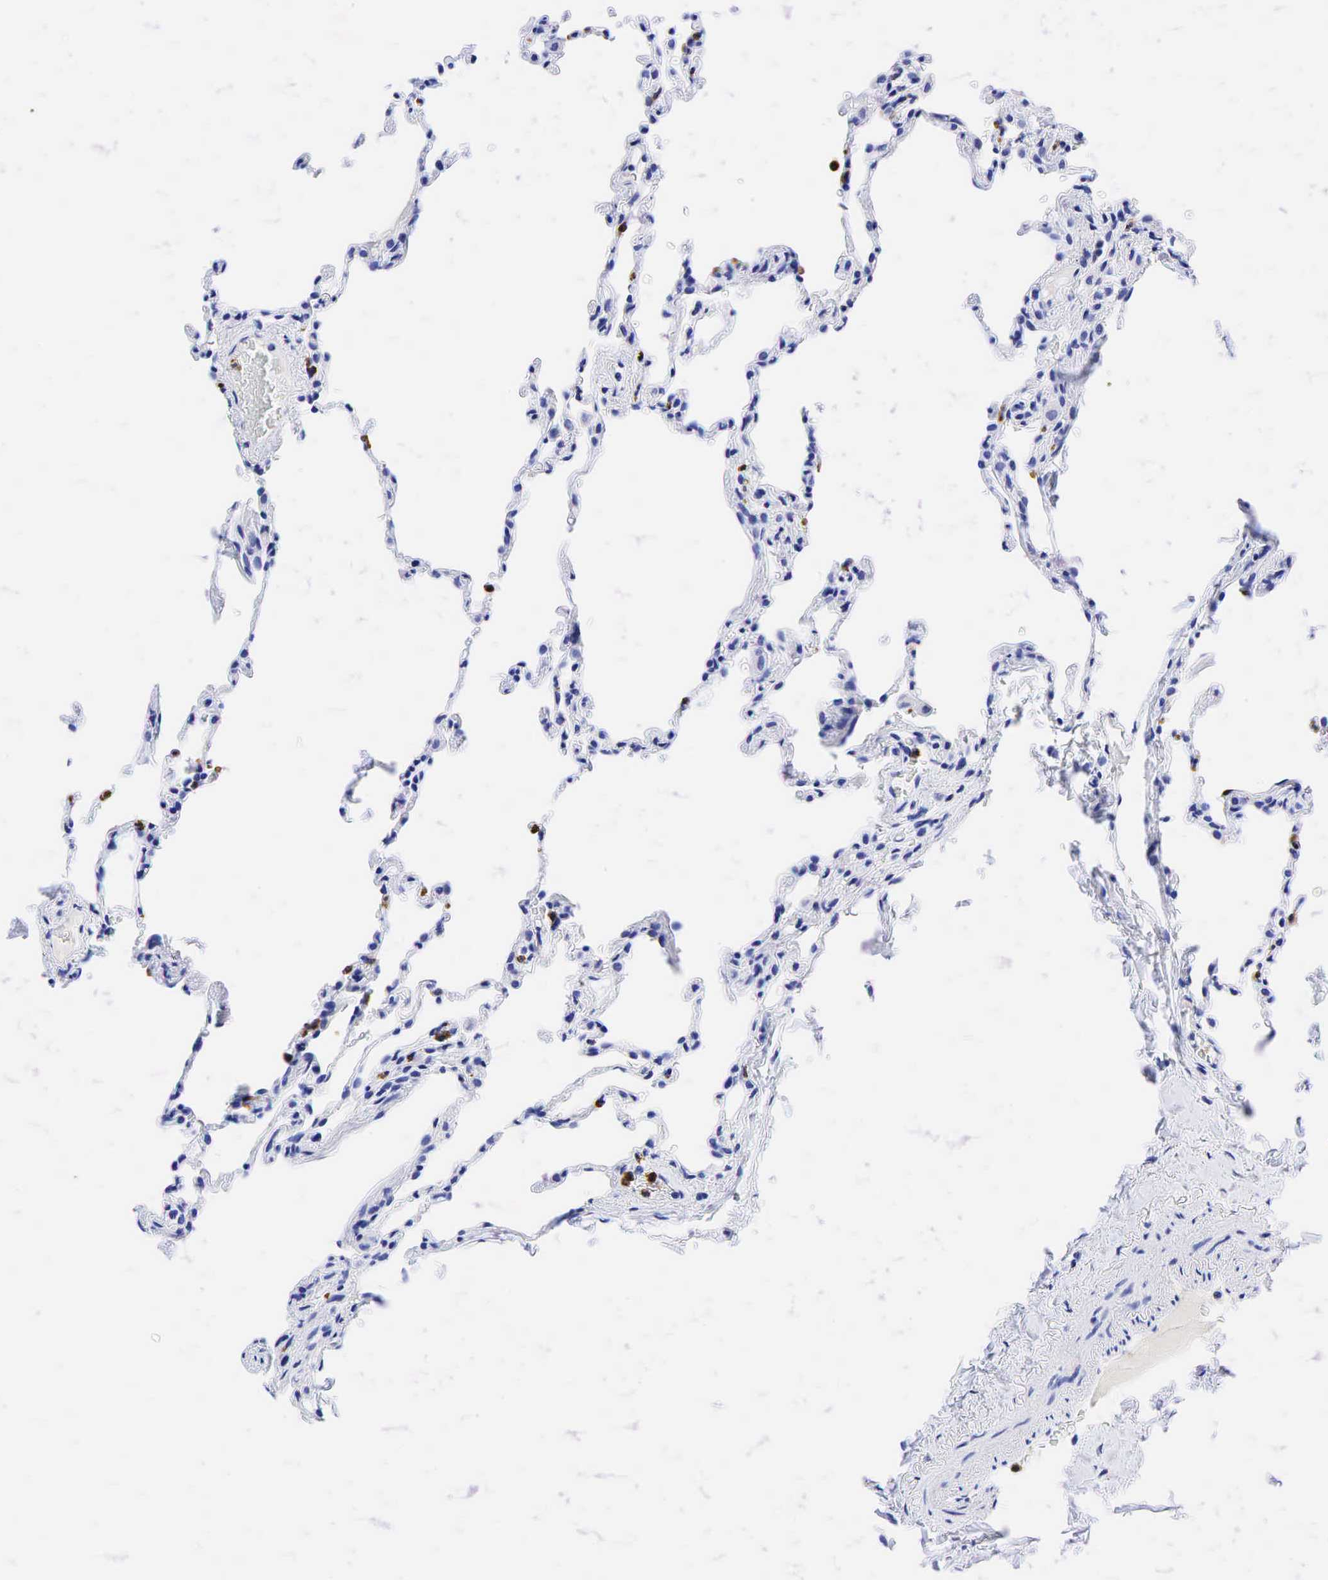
{"staining": {"intensity": "negative", "quantity": "none", "location": "none"}, "tissue": "lung", "cell_type": "Alveolar cells", "image_type": "normal", "snomed": [{"axis": "morphology", "description": "Normal tissue, NOS"}, {"axis": "topography", "description": "Lung"}], "caption": "DAB (3,3'-diaminobenzidine) immunohistochemical staining of unremarkable human lung displays no significant staining in alveolar cells.", "gene": "FUT4", "patient": {"sex": "female", "age": 61}}